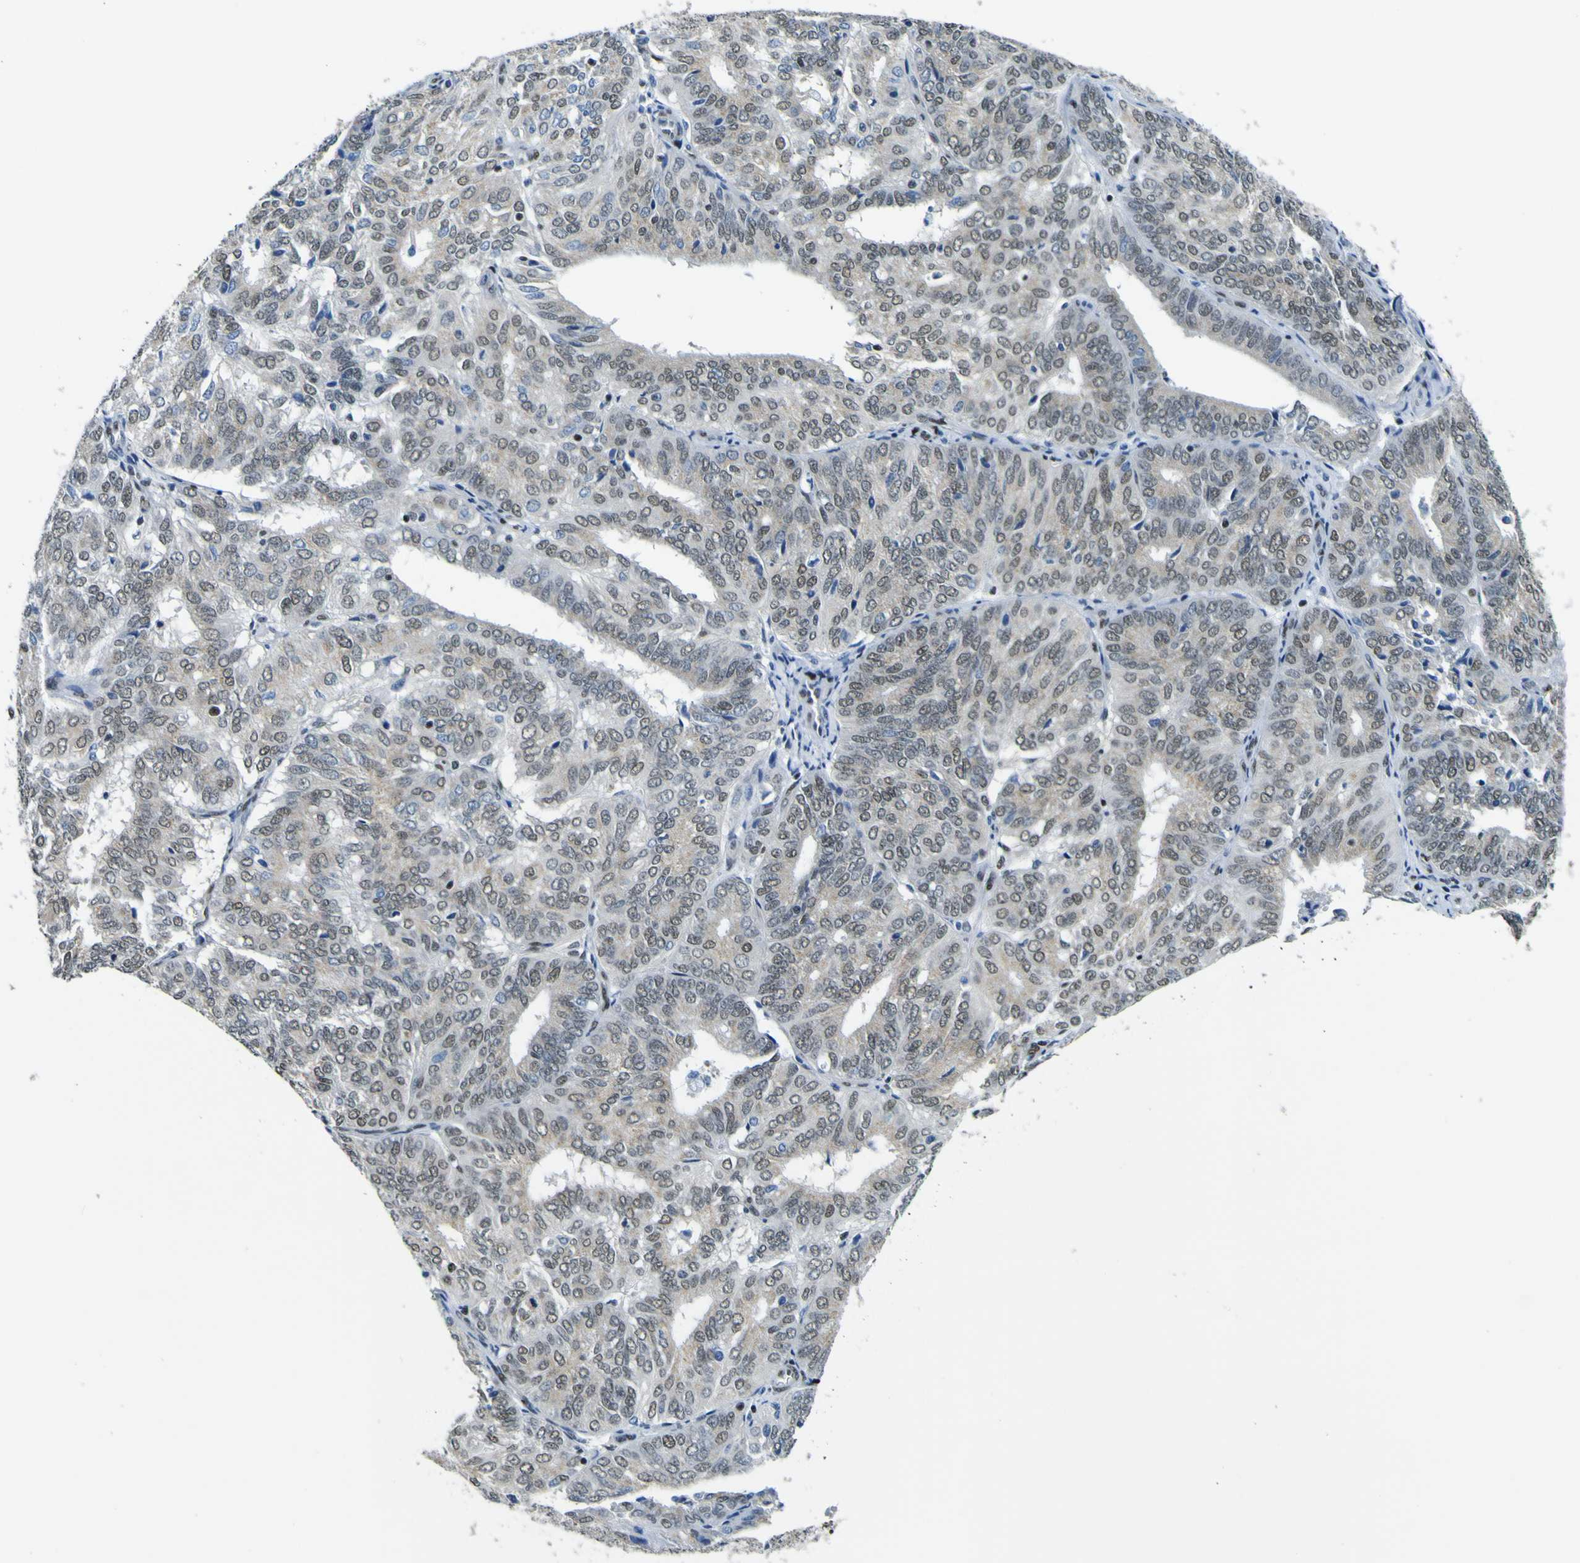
{"staining": {"intensity": "weak", "quantity": ">75%", "location": "nuclear"}, "tissue": "endometrial cancer", "cell_type": "Tumor cells", "image_type": "cancer", "snomed": [{"axis": "morphology", "description": "Adenocarcinoma, NOS"}, {"axis": "topography", "description": "Uterus"}], "caption": "Immunohistochemical staining of endometrial cancer (adenocarcinoma) reveals low levels of weak nuclear protein positivity in approximately >75% of tumor cells.", "gene": "SP1", "patient": {"sex": "female", "age": 60}}